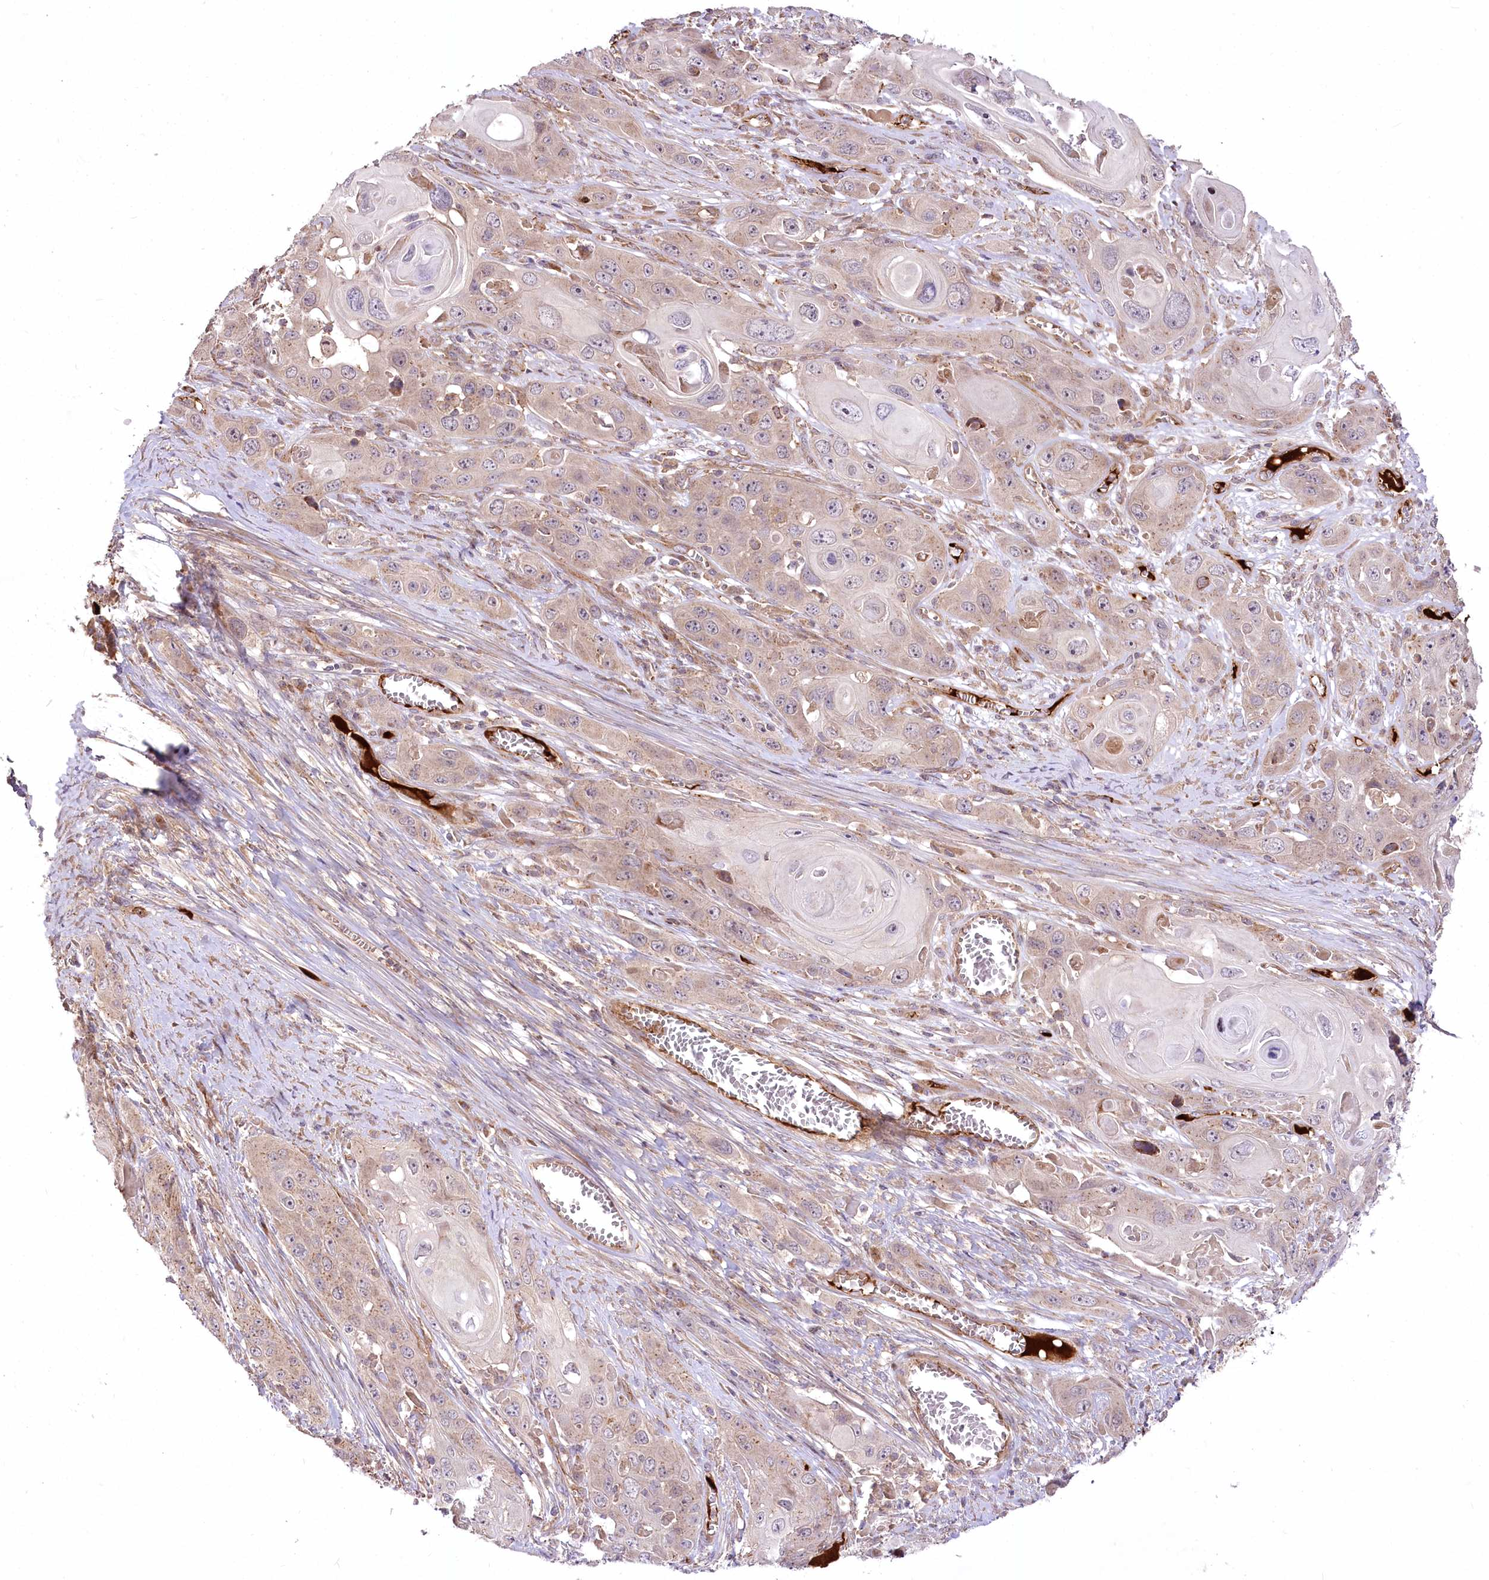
{"staining": {"intensity": "weak", "quantity": ">75%", "location": "cytoplasmic/membranous"}, "tissue": "skin cancer", "cell_type": "Tumor cells", "image_type": "cancer", "snomed": [{"axis": "morphology", "description": "Squamous cell carcinoma, NOS"}, {"axis": "topography", "description": "Skin"}], "caption": "Human skin cancer (squamous cell carcinoma) stained with a protein marker demonstrates weak staining in tumor cells.", "gene": "PSTK", "patient": {"sex": "male", "age": 55}}